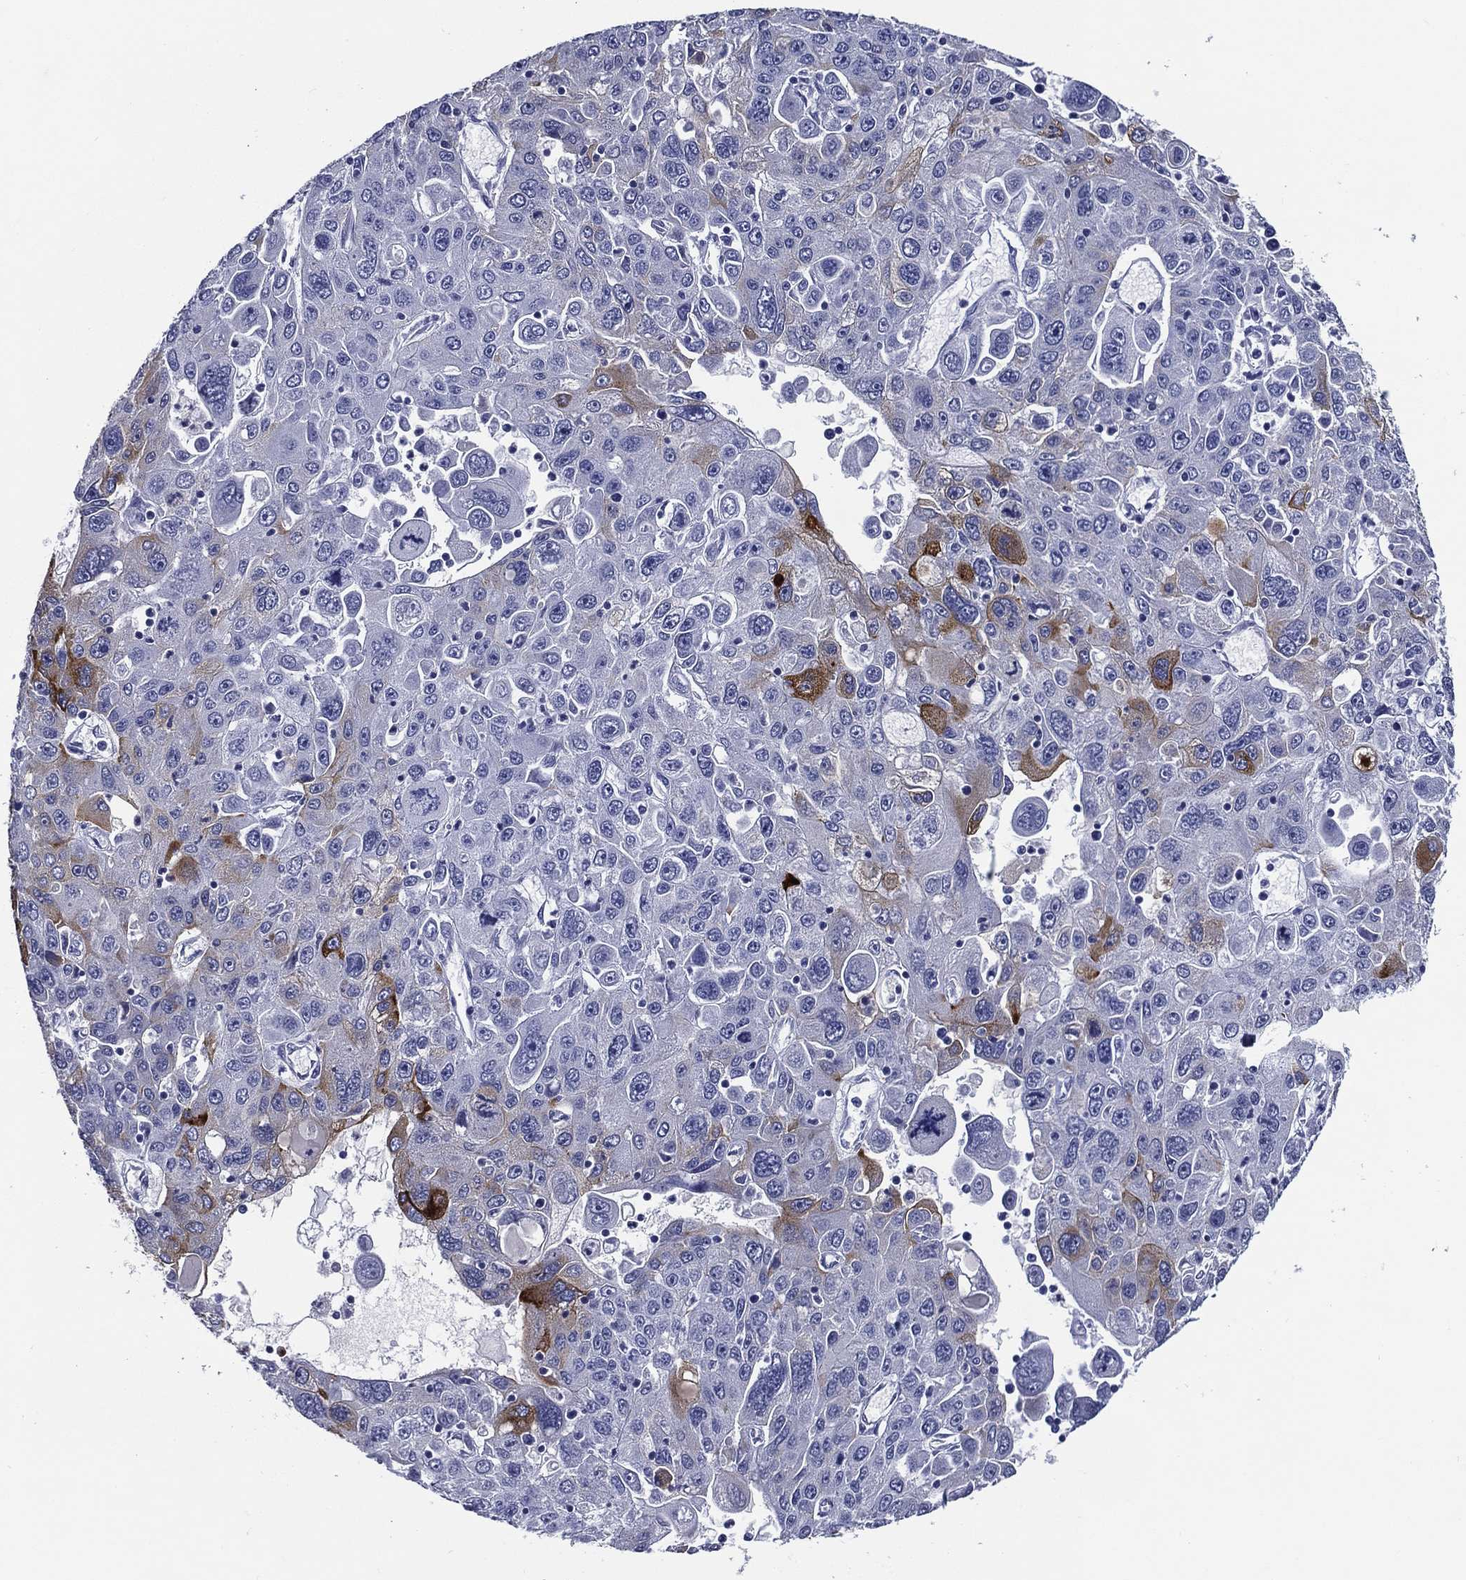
{"staining": {"intensity": "moderate", "quantity": "<25%", "location": "cytoplasmic/membranous"}, "tissue": "stomach cancer", "cell_type": "Tumor cells", "image_type": "cancer", "snomed": [{"axis": "morphology", "description": "Adenocarcinoma, NOS"}, {"axis": "topography", "description": "Stomach"}], "caption": "A low amount of moderate cytoplasmic/membranous staining is seen in about <25% of tumor cells in adenocarcinoma (stomach) tissue.", "gene": "ACE2", "patient": {"sex": "male", "age": 56}}